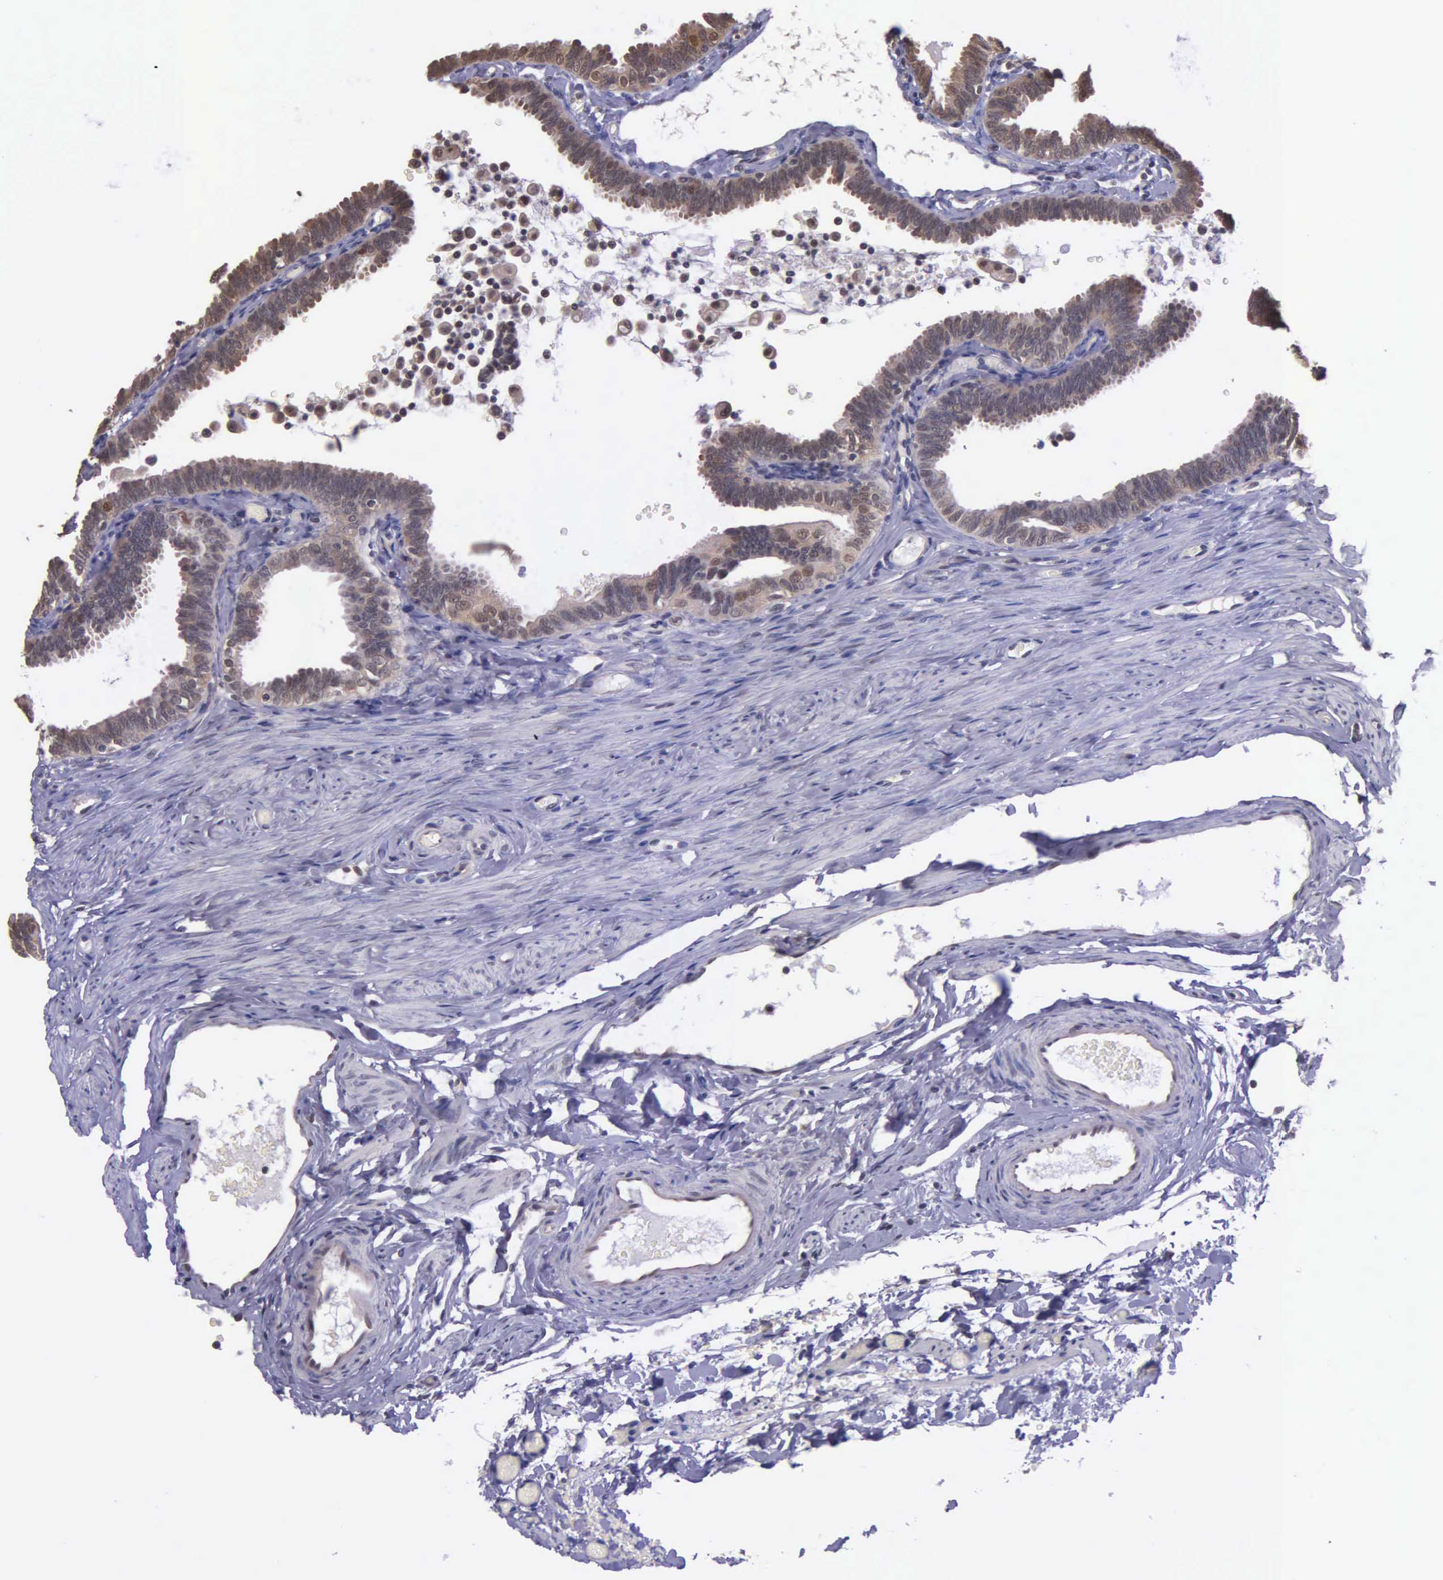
{"staining": {"intensity": "moderate", "quantity": ">75%", "location": "cytoplasmic/membranous,nuclear"}, "tissue": "fallopian tube", "cell_type": "Glandular cells", "image_type": "normal", "snomed": [{"axis": "morphology", "description": "Normal tissue, NOS"}, {"axis": "topography", "description": "Fallopian tube"}], "caption": "IHC micrograph of normal fallopian tube stained for a protein (brown), which demonstrates medium levels of moderate cytoplasmic/membranous,nuclear expression in approximately >75% of glandular cells.", "gene": "PSMC1", "patient": {"sex": "female", "age": 51}}